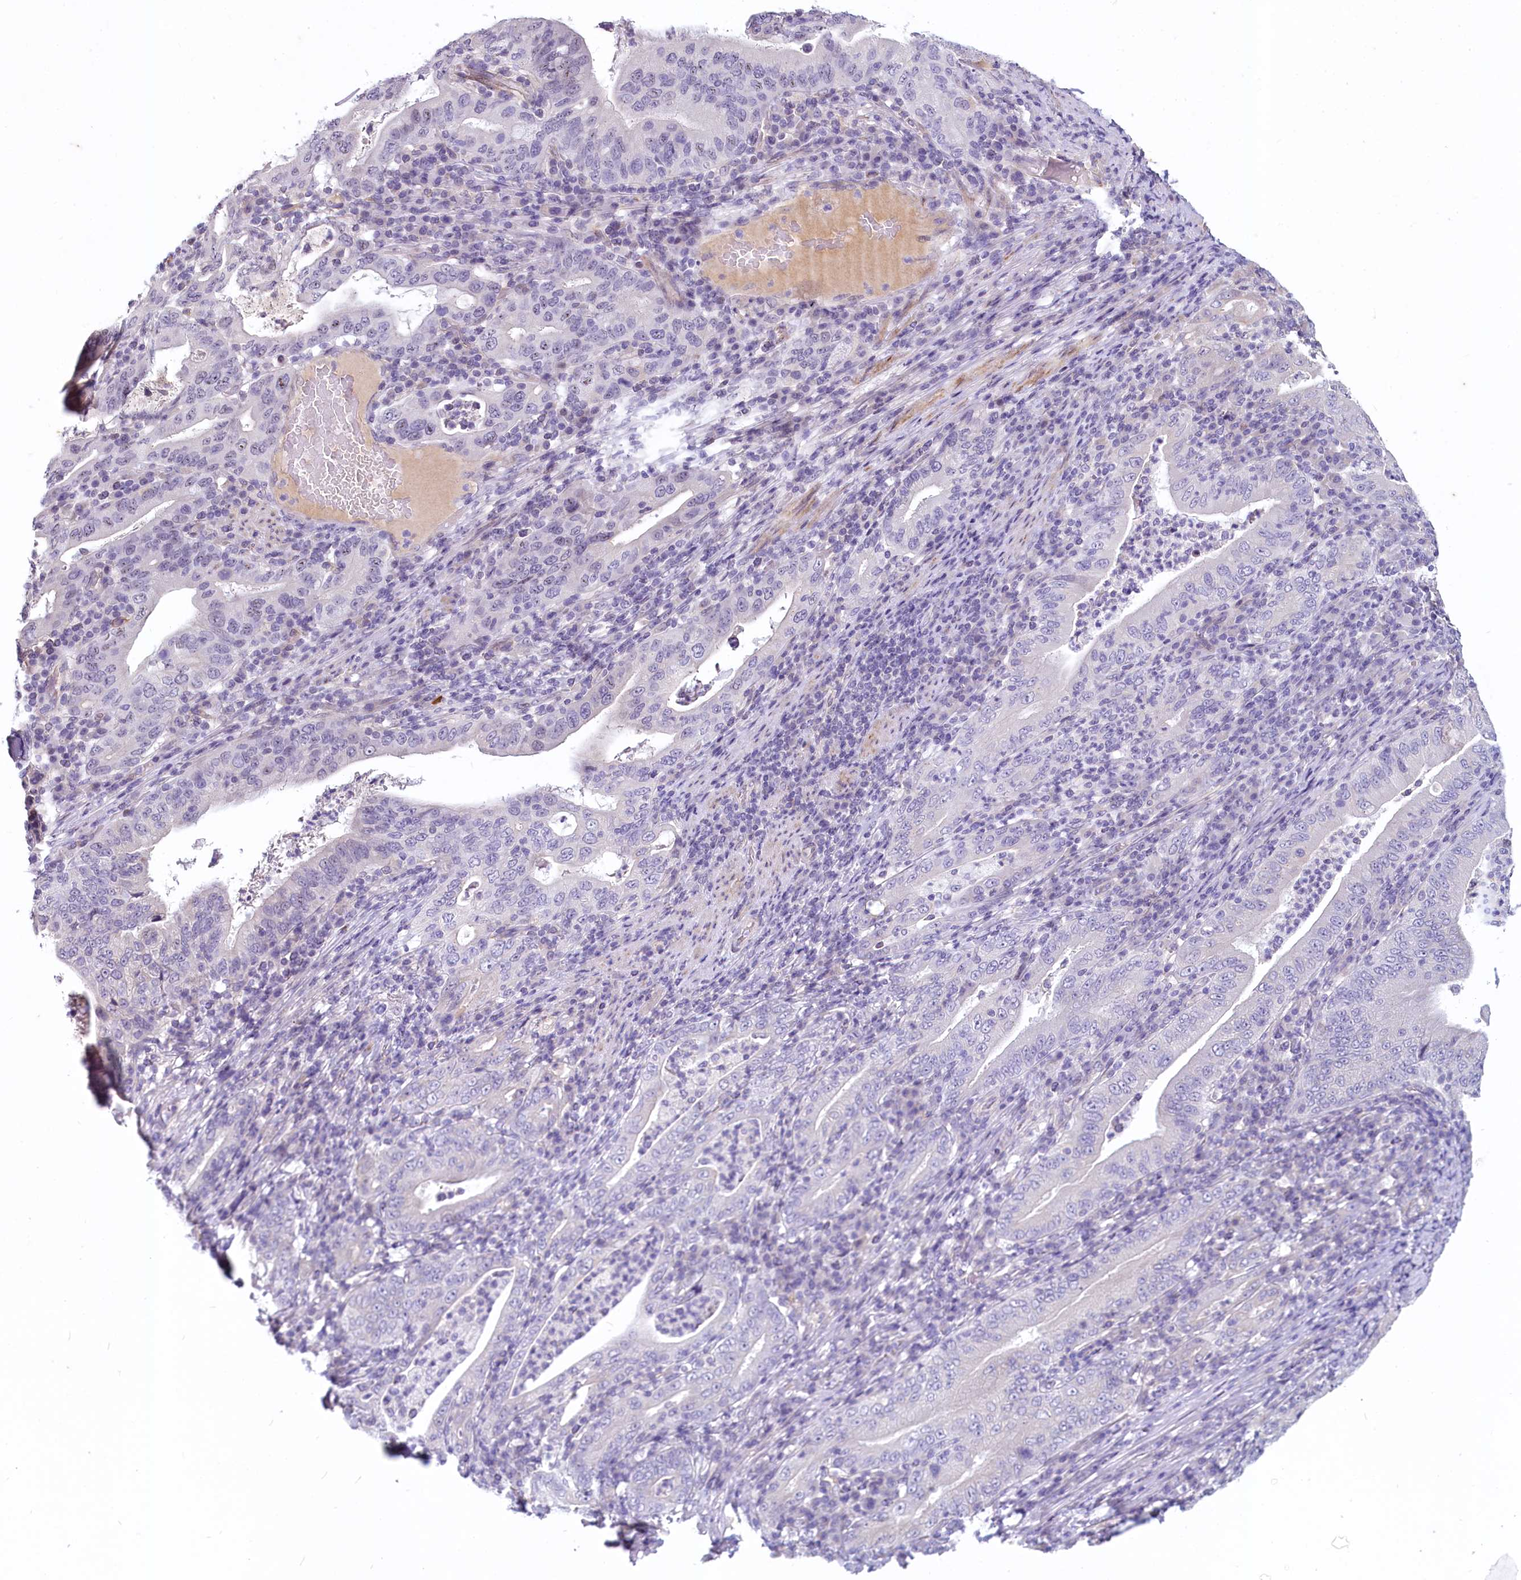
{"staining": {"intensity": "negative", "quantity": "none", "location": "none"}, "tissue": "stomach cancer", "cell_type": "Tumor cells", "image_type": "cancer", "snomed": [{"axis": "morphology", "description": "Normal tissue, NOS"}, {"axis": "morphology", "description": "Adenocarcinoma, NOS"}, {"axis": "topography", "description": "Esophagus"}, {"axis": "topography", "description": "Stomach, upper"}, {"axis": "topography", "description": "Peripheral nerve tissue"}], "caption": "DAB immunohistochemical staining of human stomach cancer exhibits no significant positivity in tumor cells. (Stains: DAB (3,3'-diaminobenzidine) IHC with hematoxylin counter stain, Microscopy: brightfield microscopy at high magnification).", "gene": "PROCR", "patient": {"sex": "male", "age": 62}}